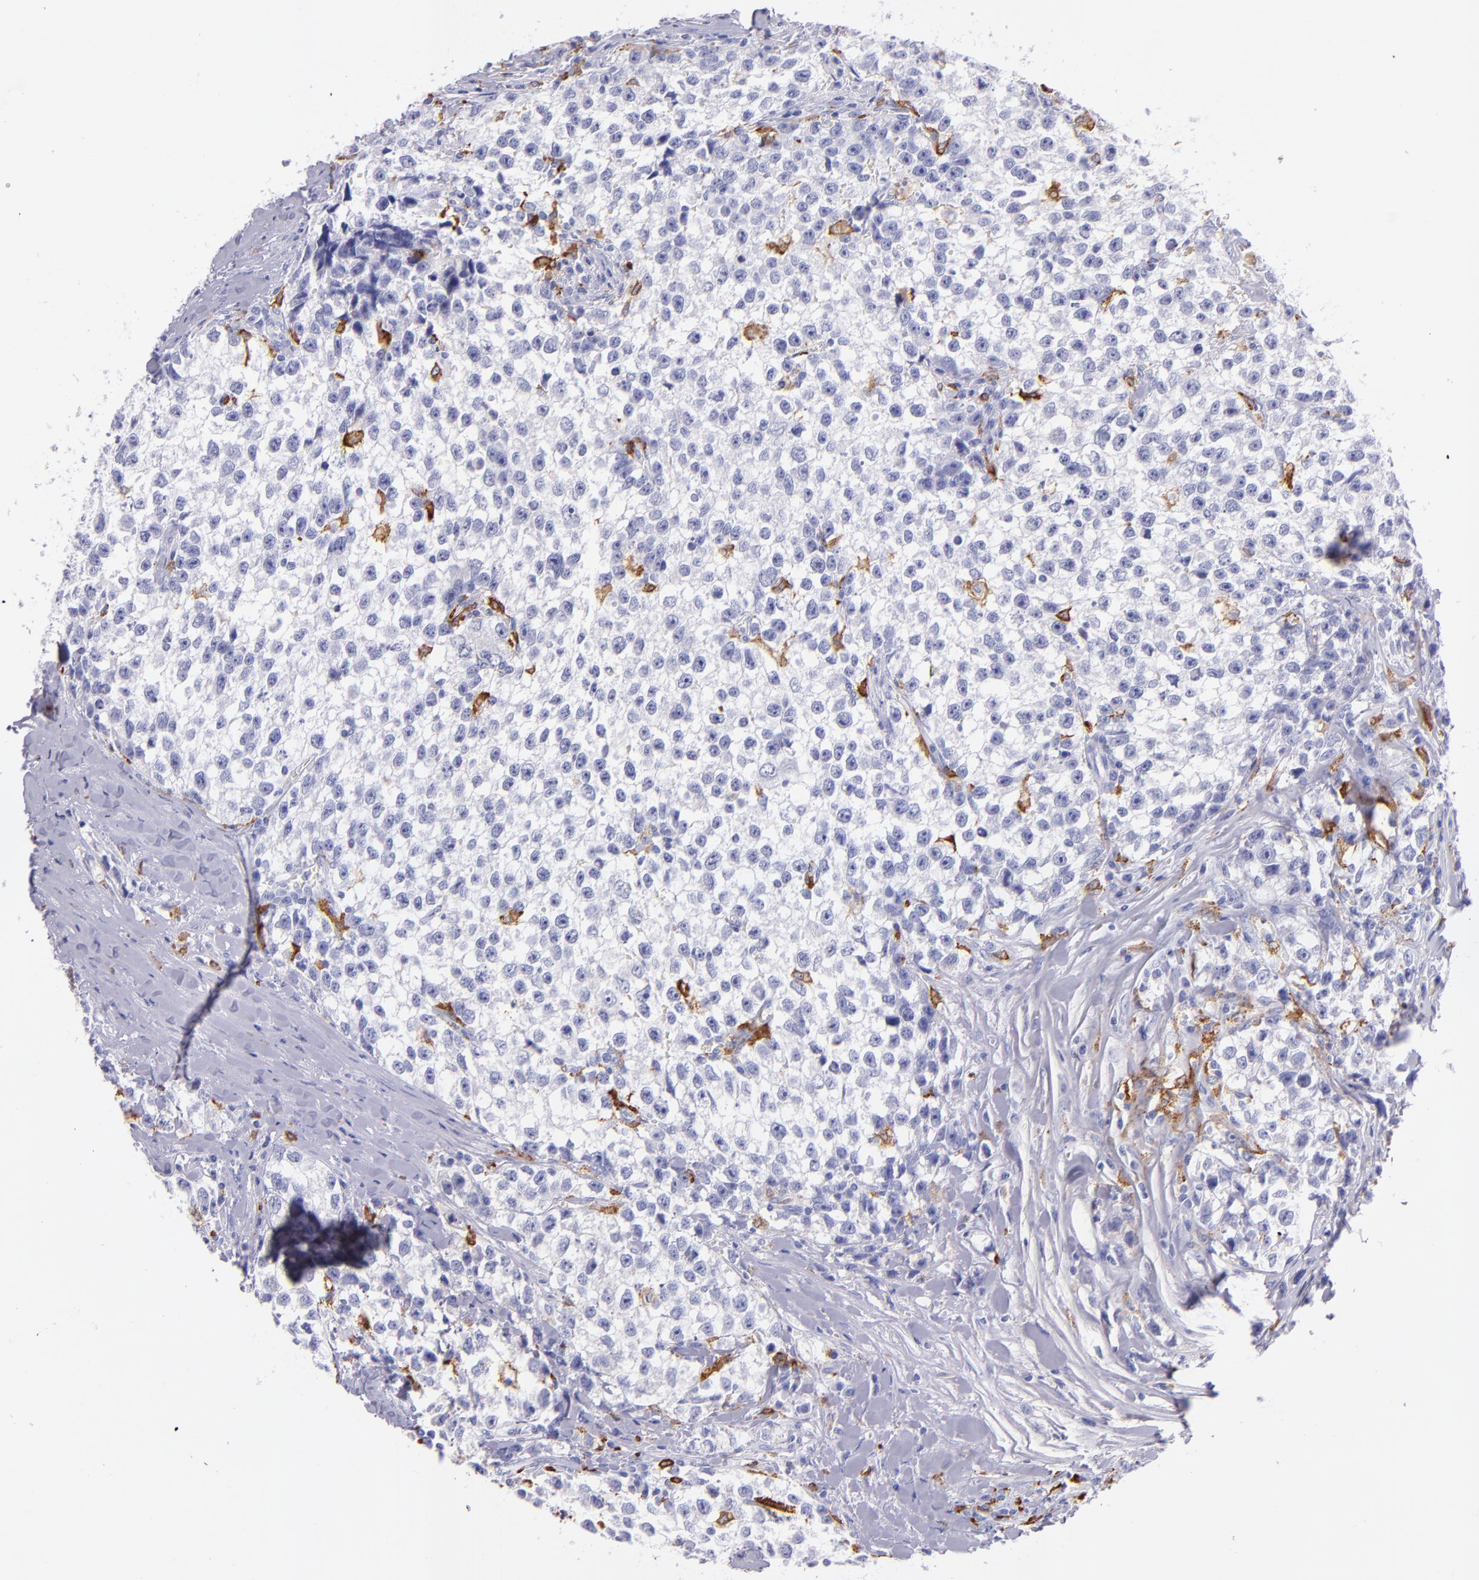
{"staining": {"intensity": "negative", "quantity": "none", "location": "none"}, "tissue": "testis cancer", "cell_type": "Tumor cells", "image_type": "cancer", "snomed": [{"axis": "morphology", "description": "Seminoma, NOS"}, {"axis": "morphology", "description": "Carcinoma, Embryonal, NOS"}, {"axis": "topography", "description": "Testis"}], "caption": "Immunohistochemistry of embryonal carcinoma (testis) exhibits no expression in tumor cells. (DAB IHC visualized using brightfield microscopy, high magnification).", "gene": "CD163", "patient": {"sex": "male", "age": 30}}